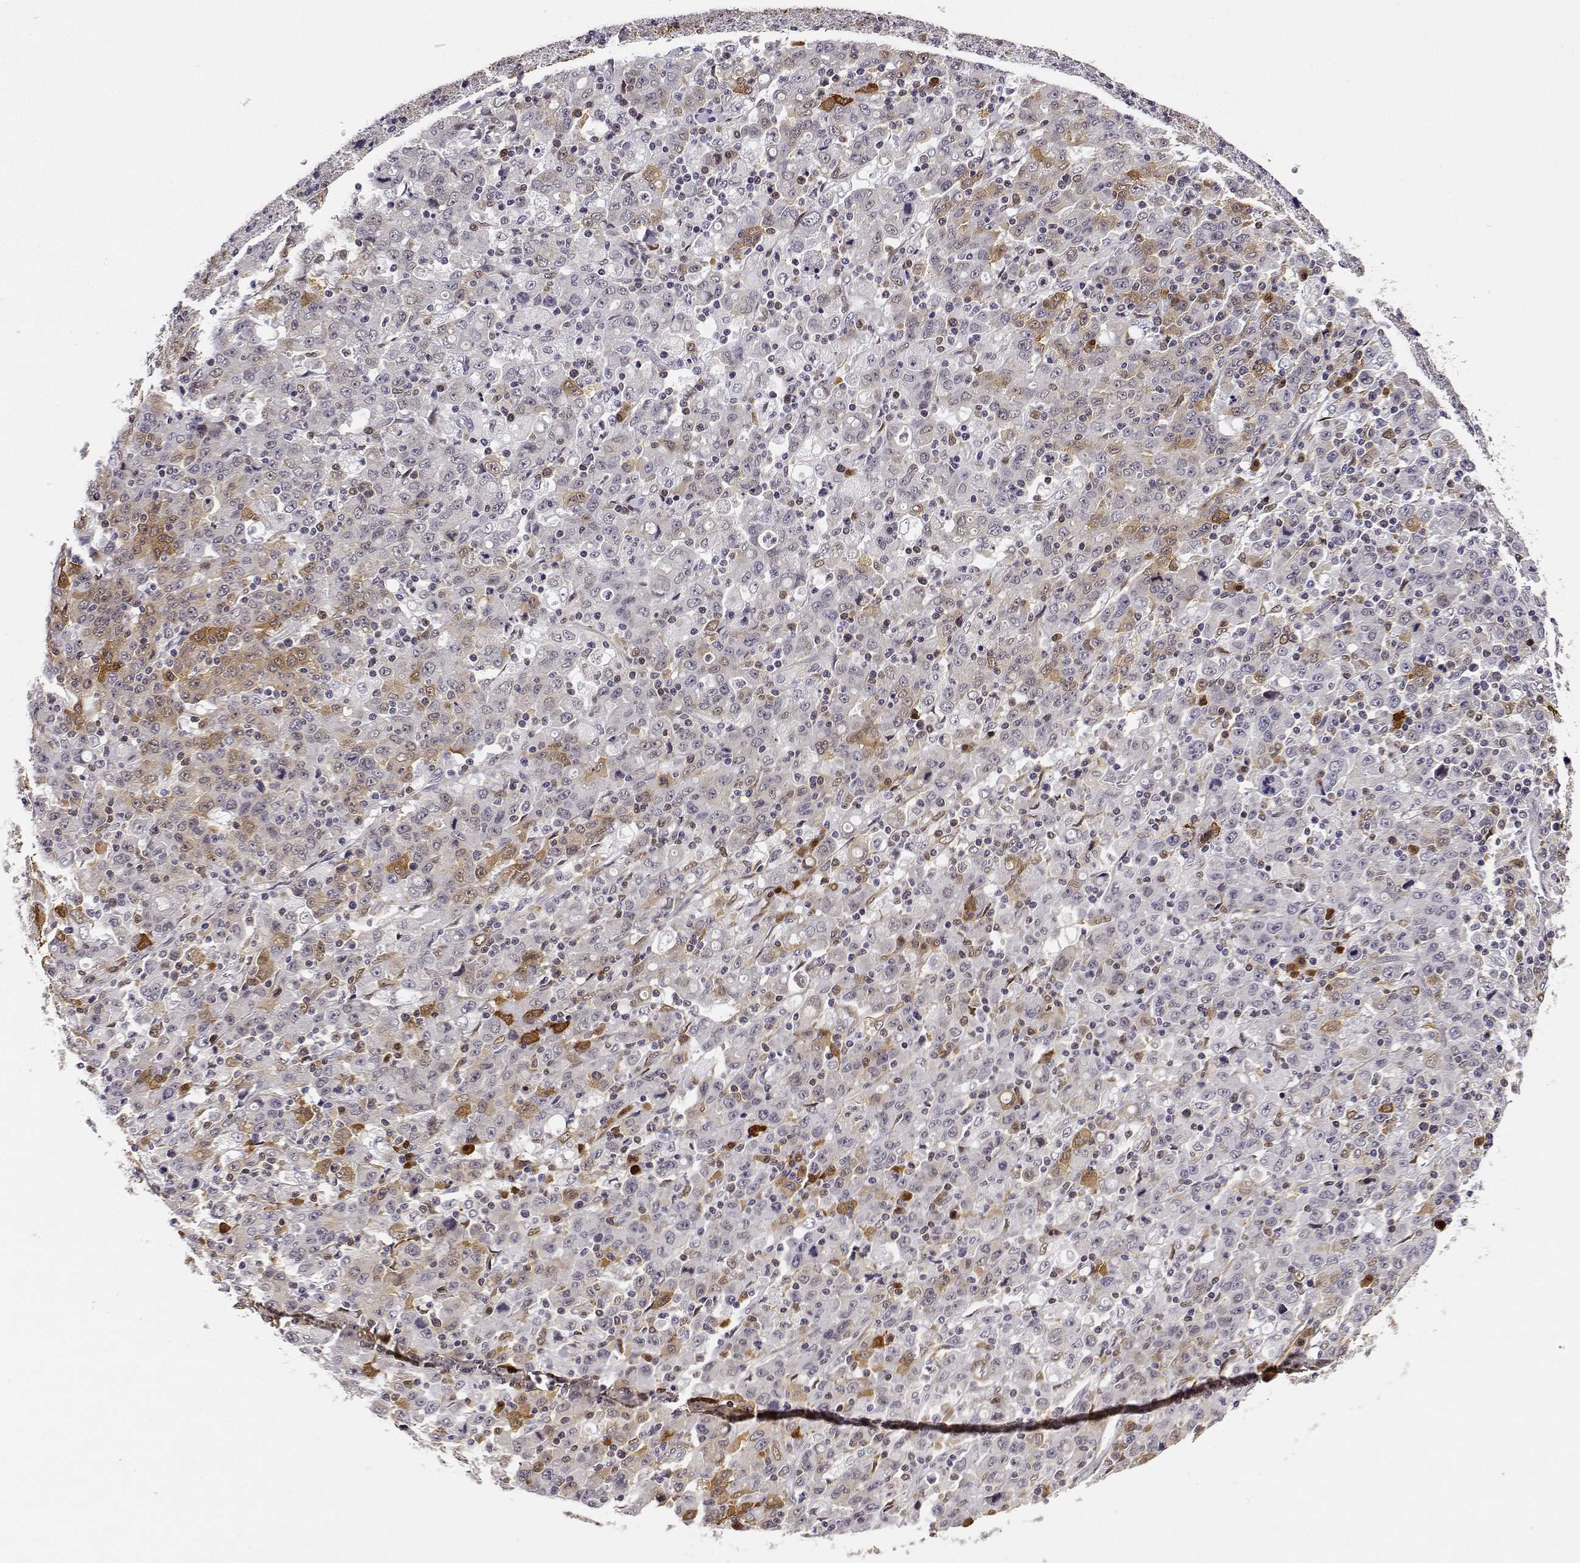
{"staining": {"intensity": "moderate", "quantity": "25%-75%", "location": "cytoplasmic/membranous"}, "tissue": "stomach cancer", "cell_type": "Tumor cells", "image_type": "cancer", "snomed": [{"axis": "morphology", "description": "Adenocarcinoma, NOS"}, {"axis": "topography", "description": "Stomach, upper"}], "caption": "An image of stomach cancer (adenocarcinoma) stained for a protein exhibits moderate cytoplasmic/membranous brown staining in tumor cells. (Stains: DAB in brown, nuclei in blue, Microscopy: brightfield microscopy at high magnification).", "gene": "PHGDH", "patient": {"sex": "male", "age": 69}}